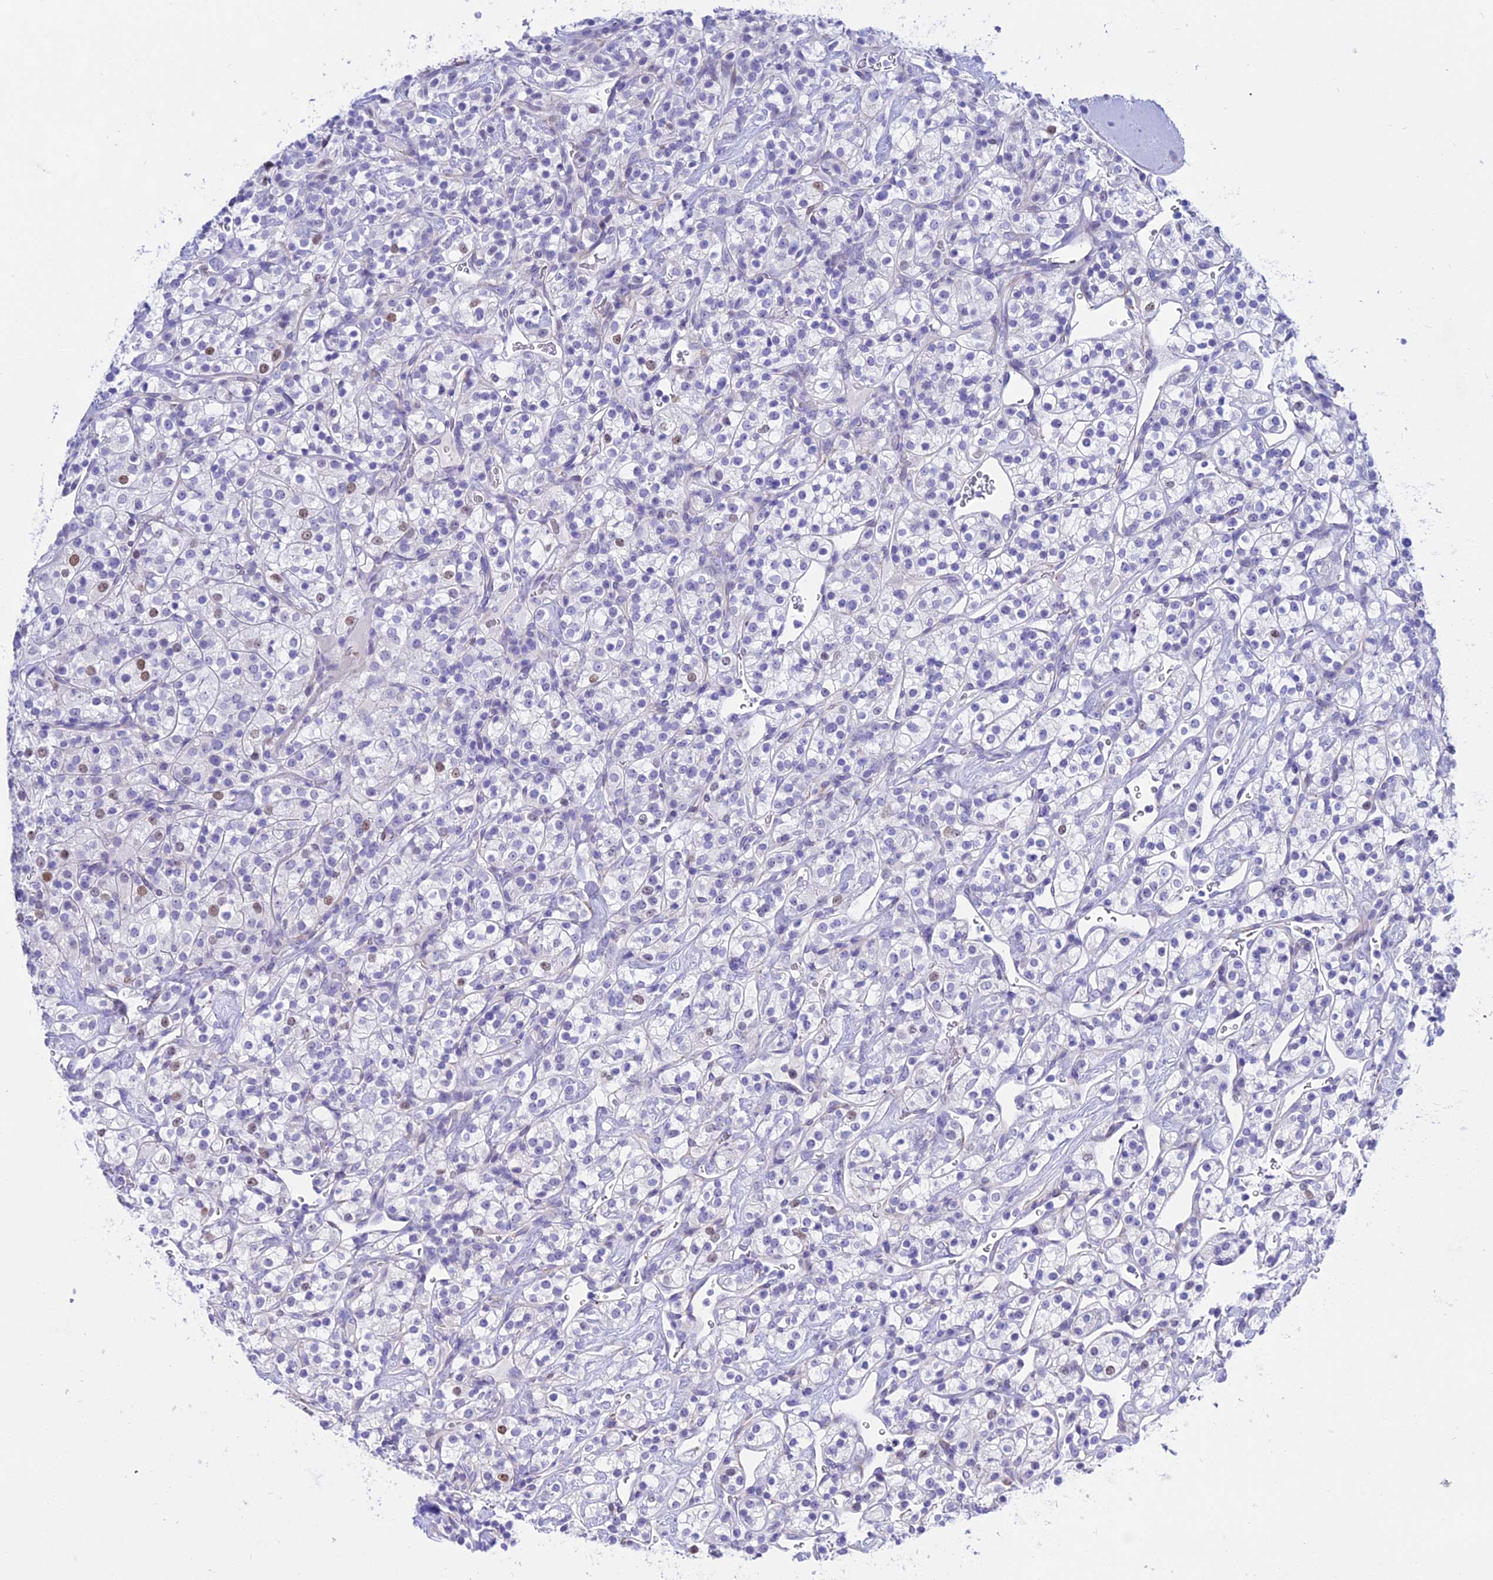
{"staining": {"intensity": "negative", "quantity": "none", "location": "none"}, "tissue": "renal cancer", "cell_type": "Tumor cells", "image_type": "cancer", "snomed": [{"axis": "morphology", "description": "Adenocarcinoma, NOS"}, {"axis": "topography", "description": "Kidney"}], "caption": "Renal adenocarcinoma stained for a protein using immunohistochemistry (IHC) displays no staining tumor cells.", "gene": "DEFB107A", "patient": {"sex": "male", "age": 77}}